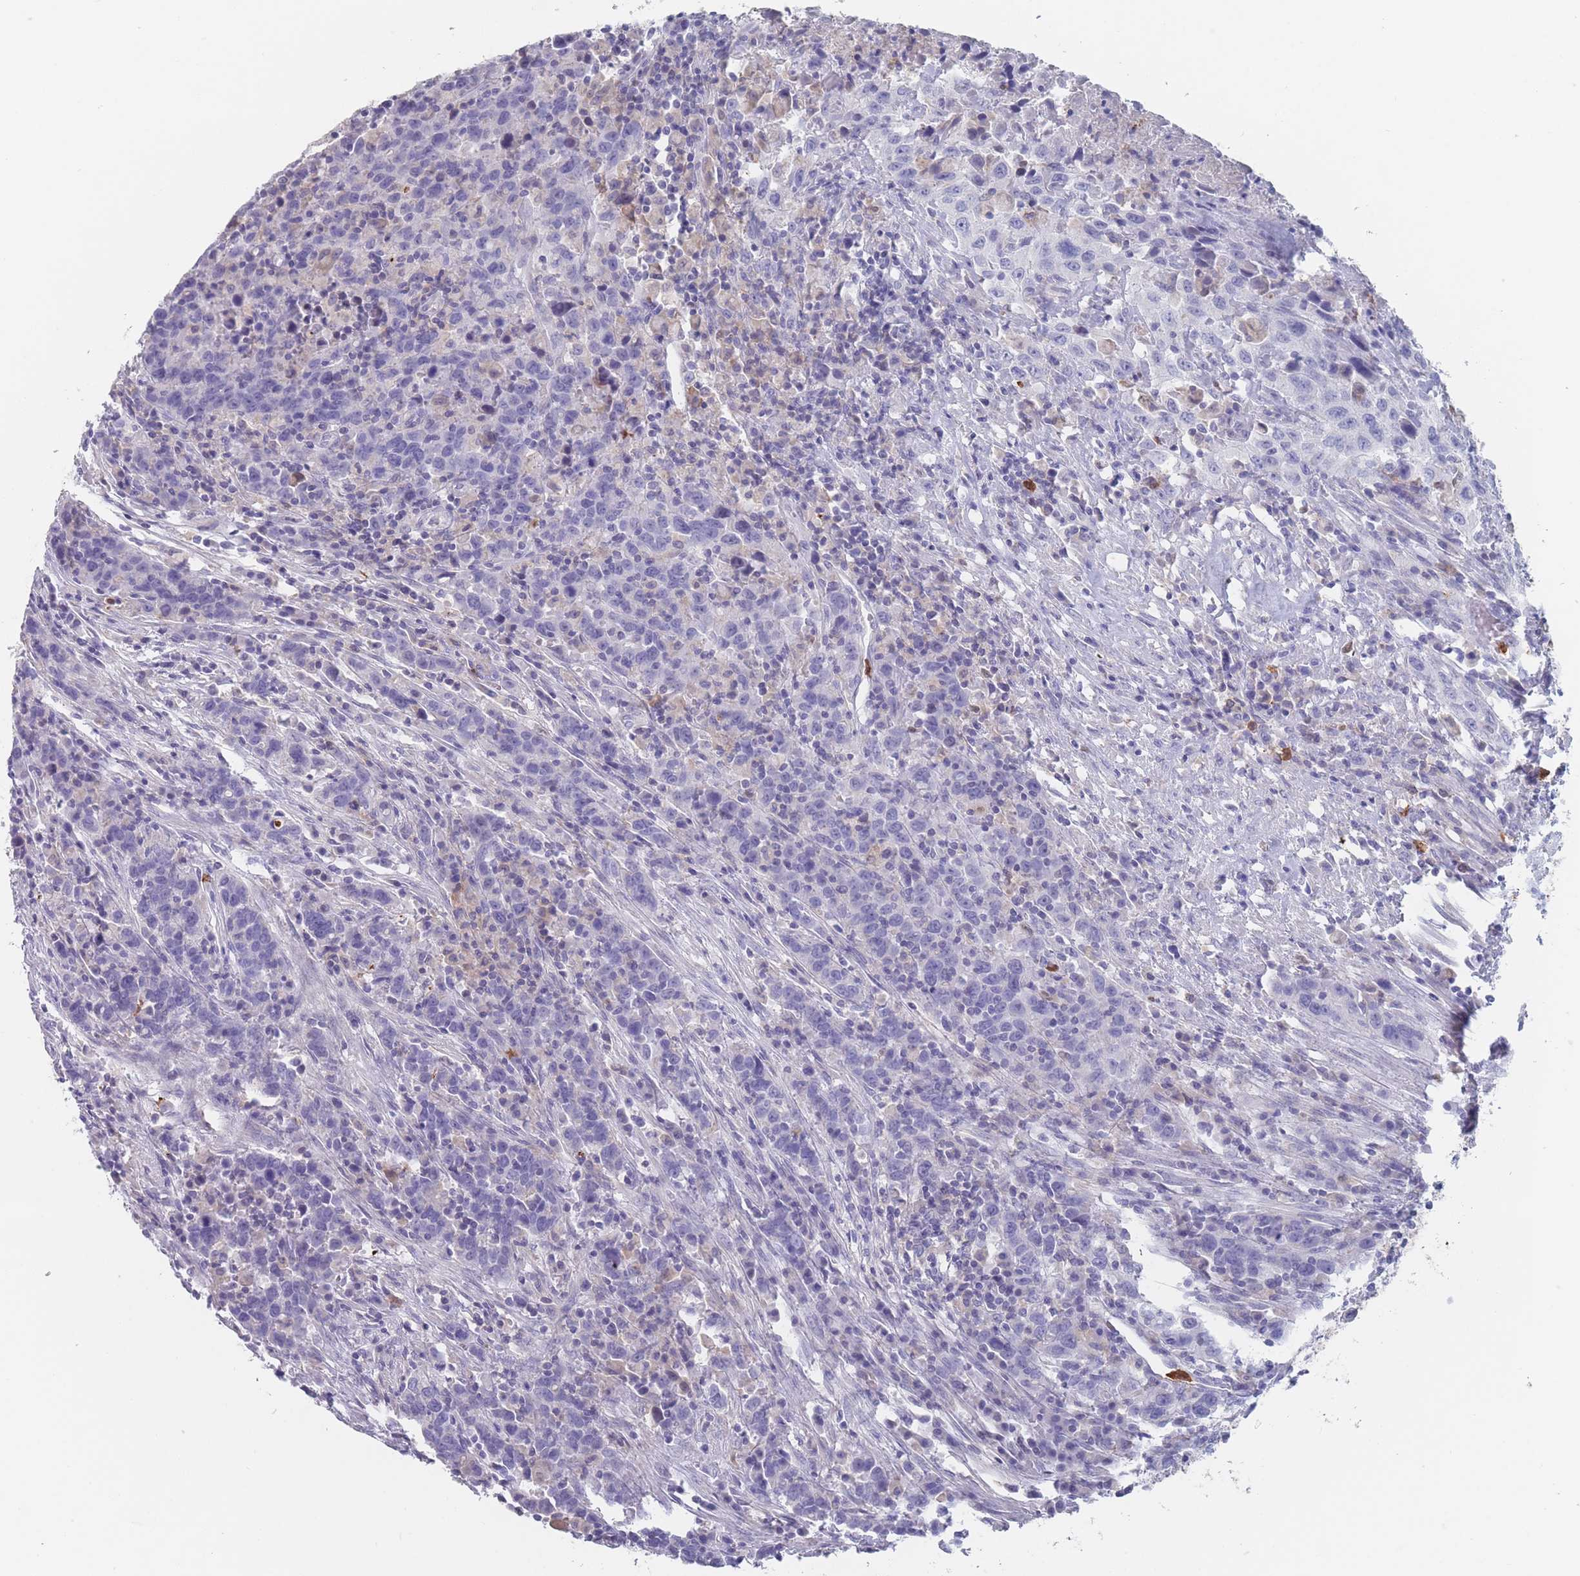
{"staining": {"intensity": "negative", "quantity": "none", "location": "none"}, "tissue": "urothelial cancer", "cell_type": "Tumor cells", "image_type": "cancer", "snomed": [{"axis": "morphology", "description": "Urothelial carcinoma, High grade"}, {"axis": "topography", "description": "Urinary bladder"}], "caption": "The image exhibits no significant expression in tumor cells of urothelial cancer.", "gene": "ATP1A3", "patient": {"sex": "male", "age": 61}}